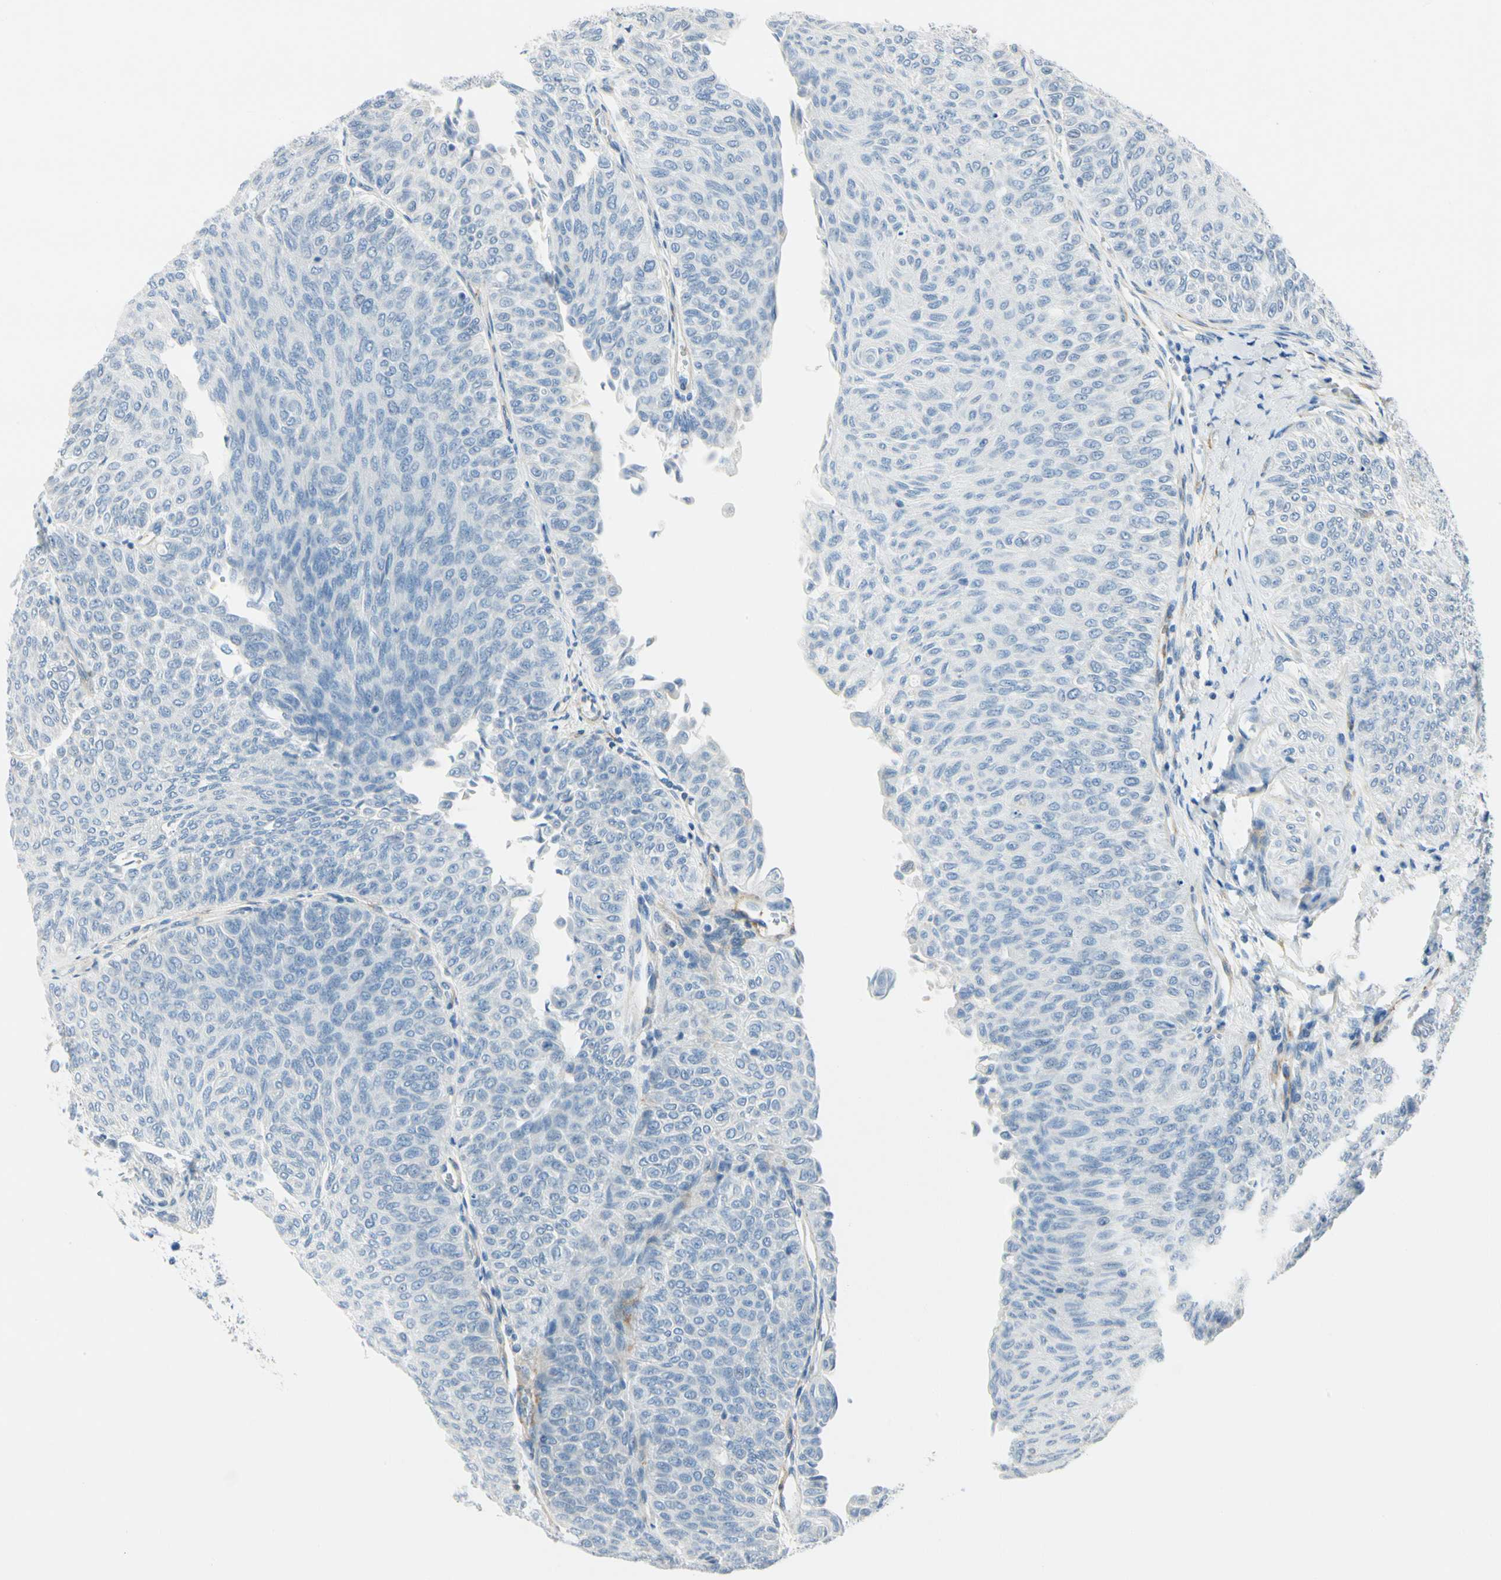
{"staining": {"intensity": "negative", "quantity": "none", "location": "none"}, "tissue": "urothelial cancer", "cell_type": "Tumor cells", "image_type": "cancer", "snomed": [{"axis": "morphology", "description": "Urothelial carcinoma, Low grade"}, {"axis": "topography", "description": "Urinary bladder"}], "caption": "Immunohistochemical staining of urothelial carcinoma (low-grade) demonstrates no significant staining in tumor cells. (Brightfield microscopy of DAB immunohistochemistry (IHC) at high magnification).", "gene": "AMPH", "patient": {"sex": "male", "age": 78}}